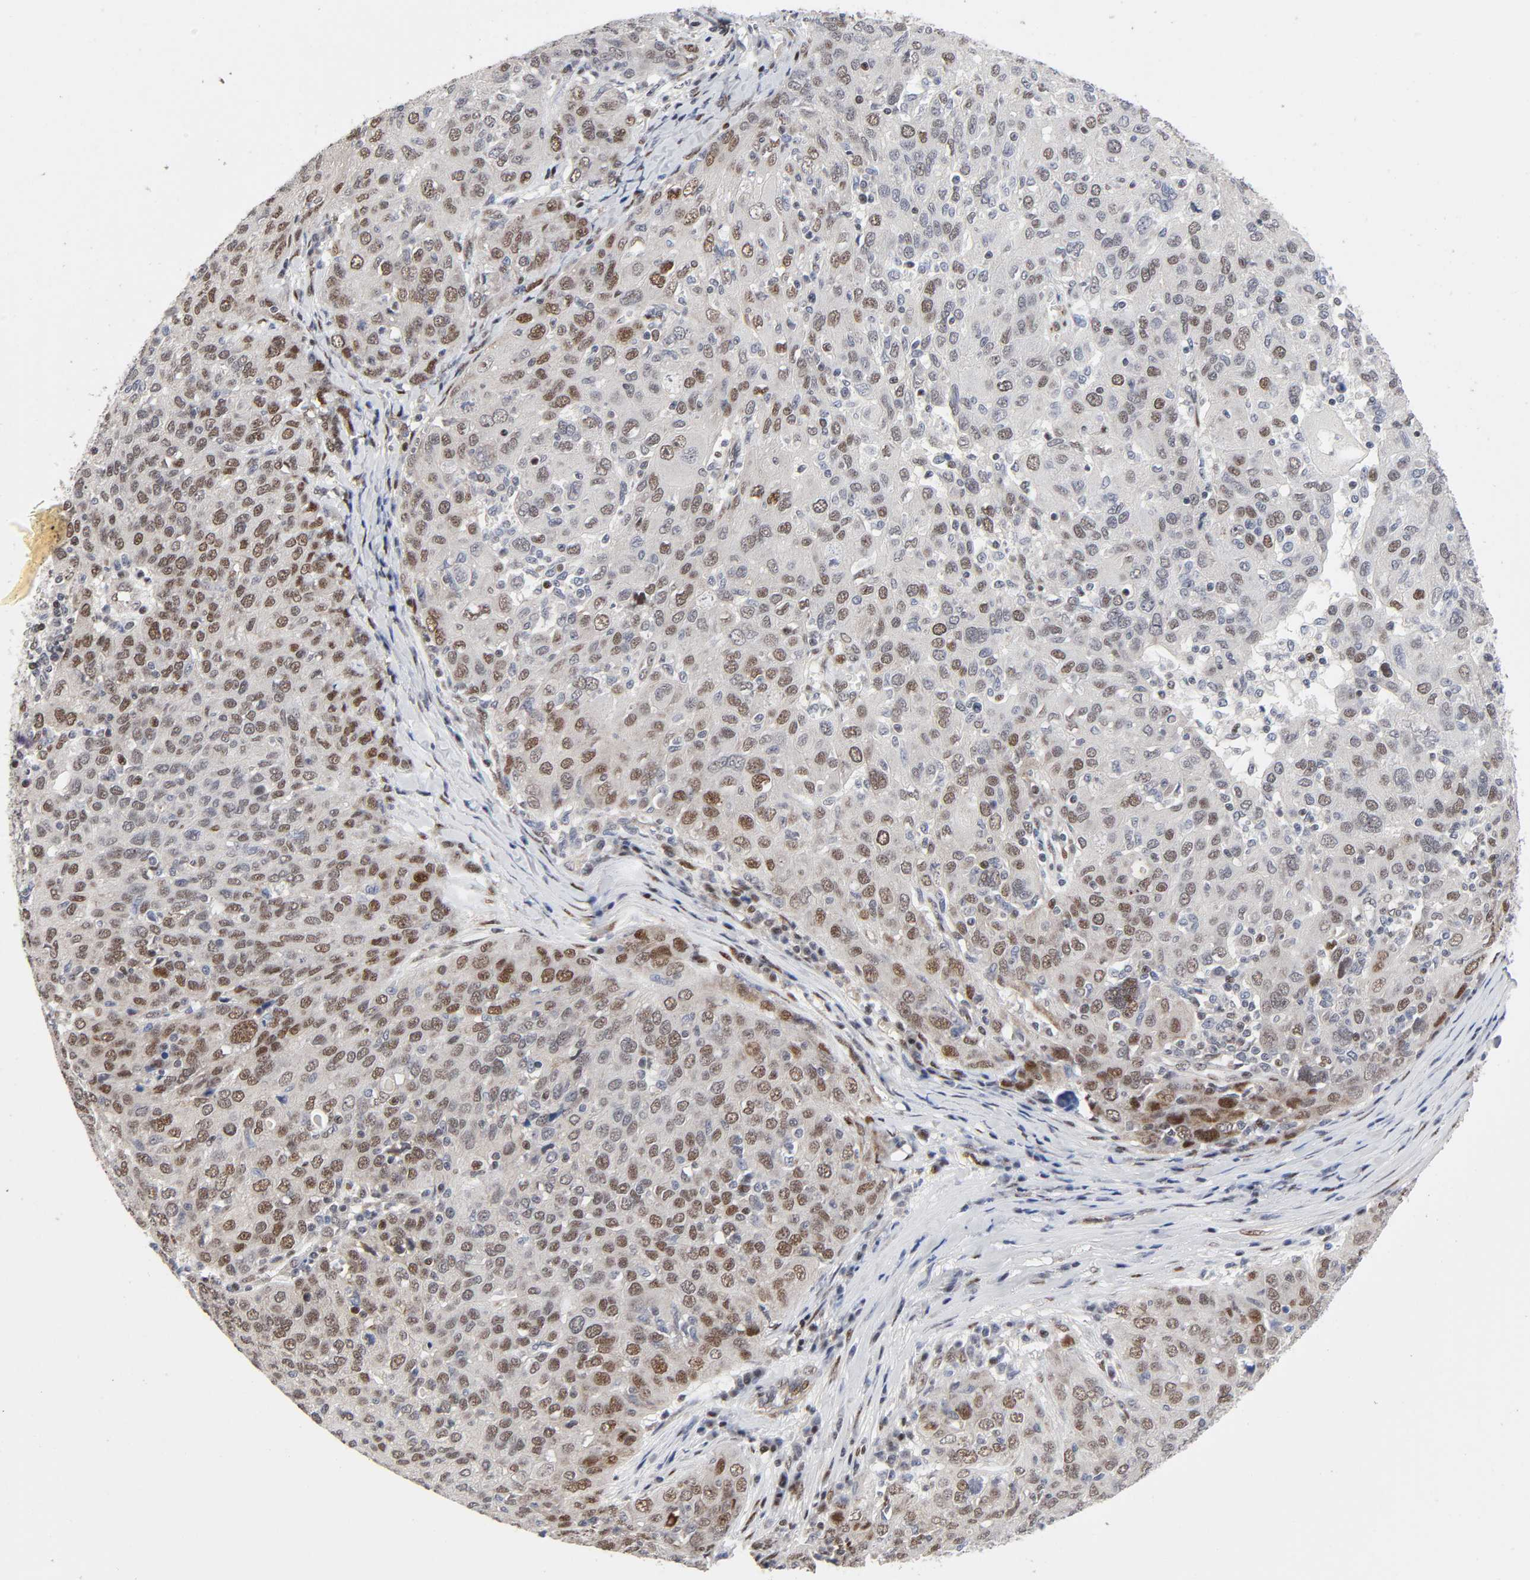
{"staining": {"intensity": "moderate", "quantity": "25%-75%", "location": "nuclear"}, "tissue": "ovarian cancer", "cell_type": "Tumor cells", "image_type": "cancer", "snomed": [{"axis": "morphology", "description": "Carcinoma, endometroid"}, {"axis": "topography", "description": "Ovary"}], "caption": "Immunohistochemical staining of human ovarian cancer shows medium levels of moderate nuclear positivity in about 25%-75% of tumor cells.", "gene": "STK38", "patient": {"sex": "female", "age": 50}}